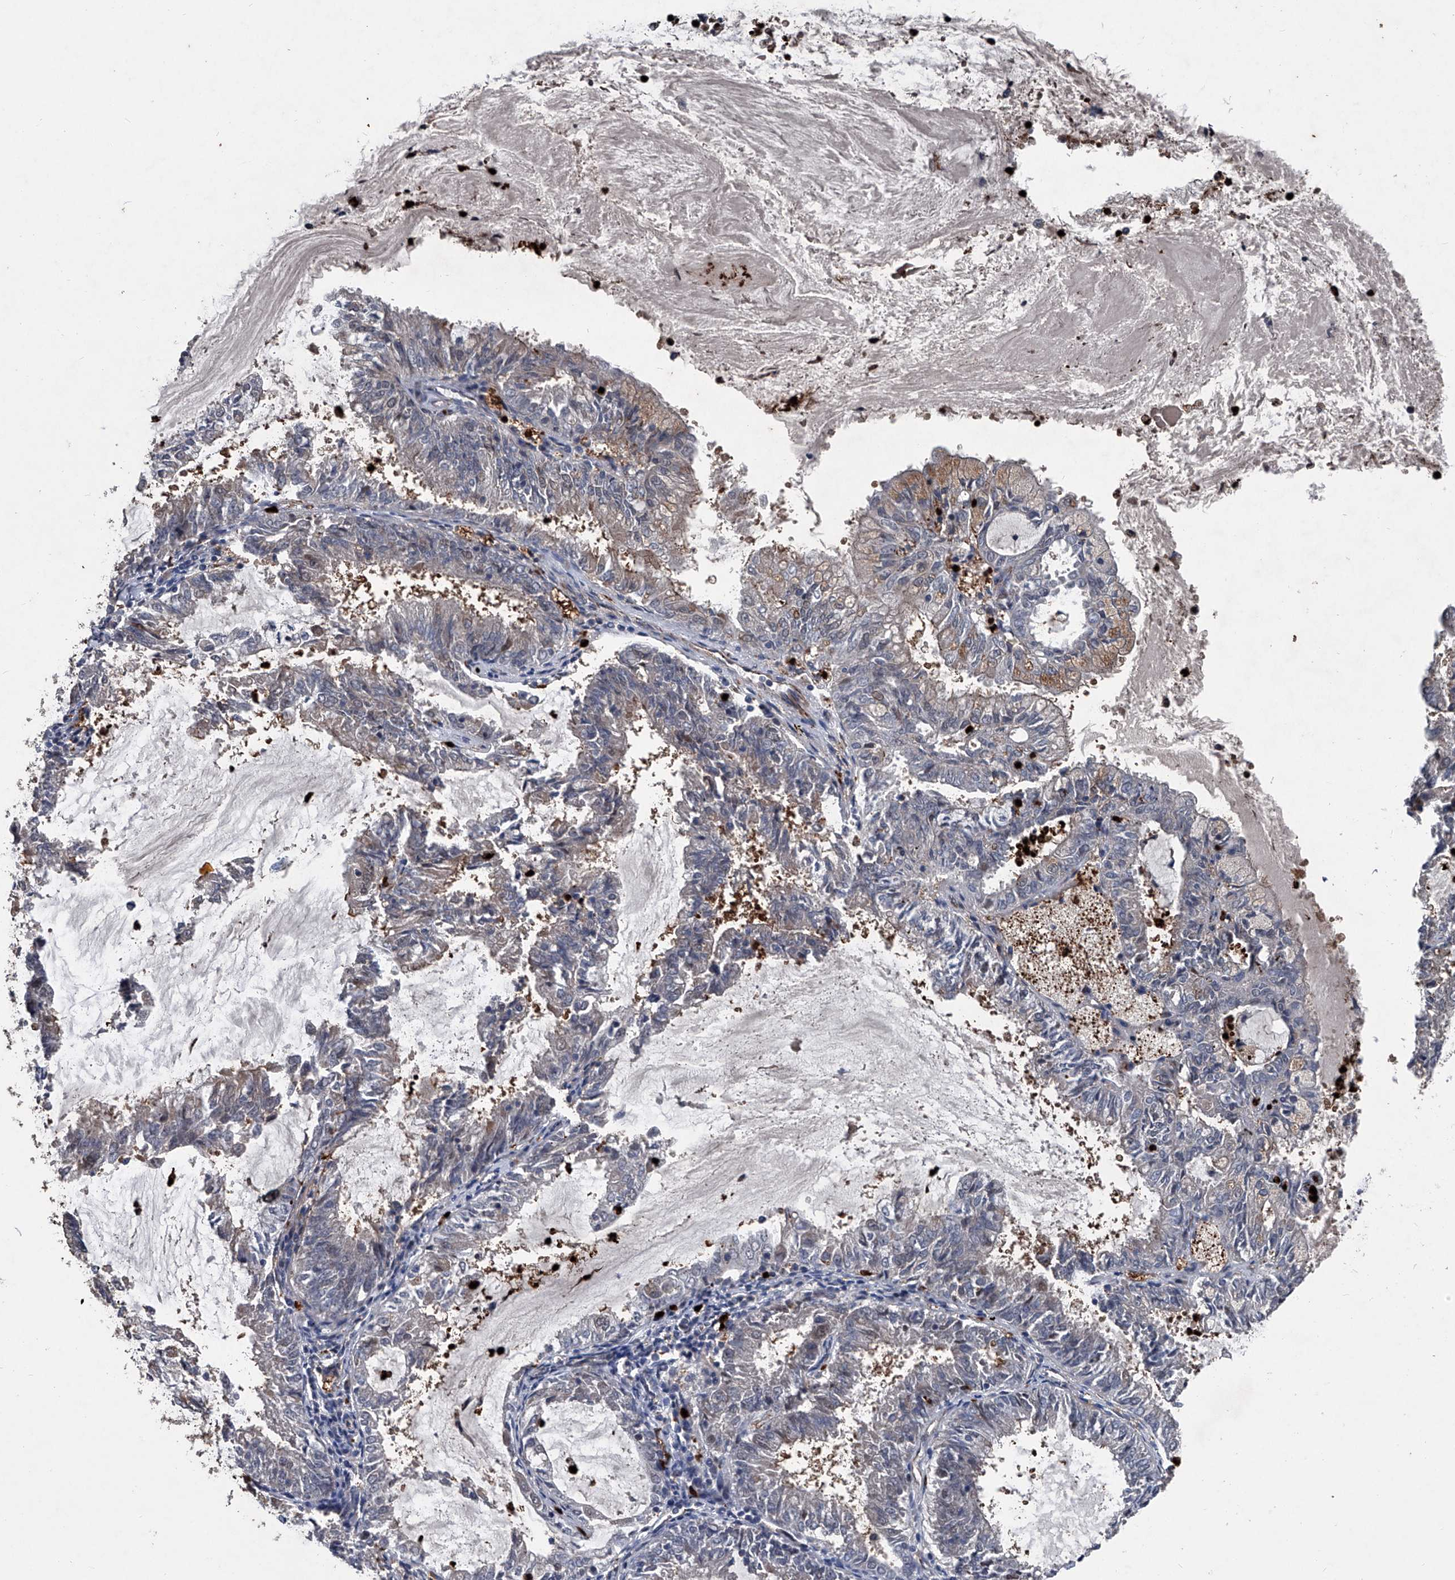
{"staining": {"intensity": "weak", "quantity": "<25%", "location": "cytoplasmic/membranous"}, "tissue": "endometrial cancer", "cell_type": "Tumor cells", "image_type": "cancer", "snomed": [{"axis": "morphology", "description": "Adenocarcinoma, NOS"}, {"axis": "topography", "description": "Endometrium"}], "caption": "Immunohistochemistry (IHC) histopathology image of endometrial cancer (adenocarcinoma) stained for a protein (brown), which reveals no expression in tumor cells.", "gene": "MAPKAP1", "patient": {"sex": "female", "age": 57}}